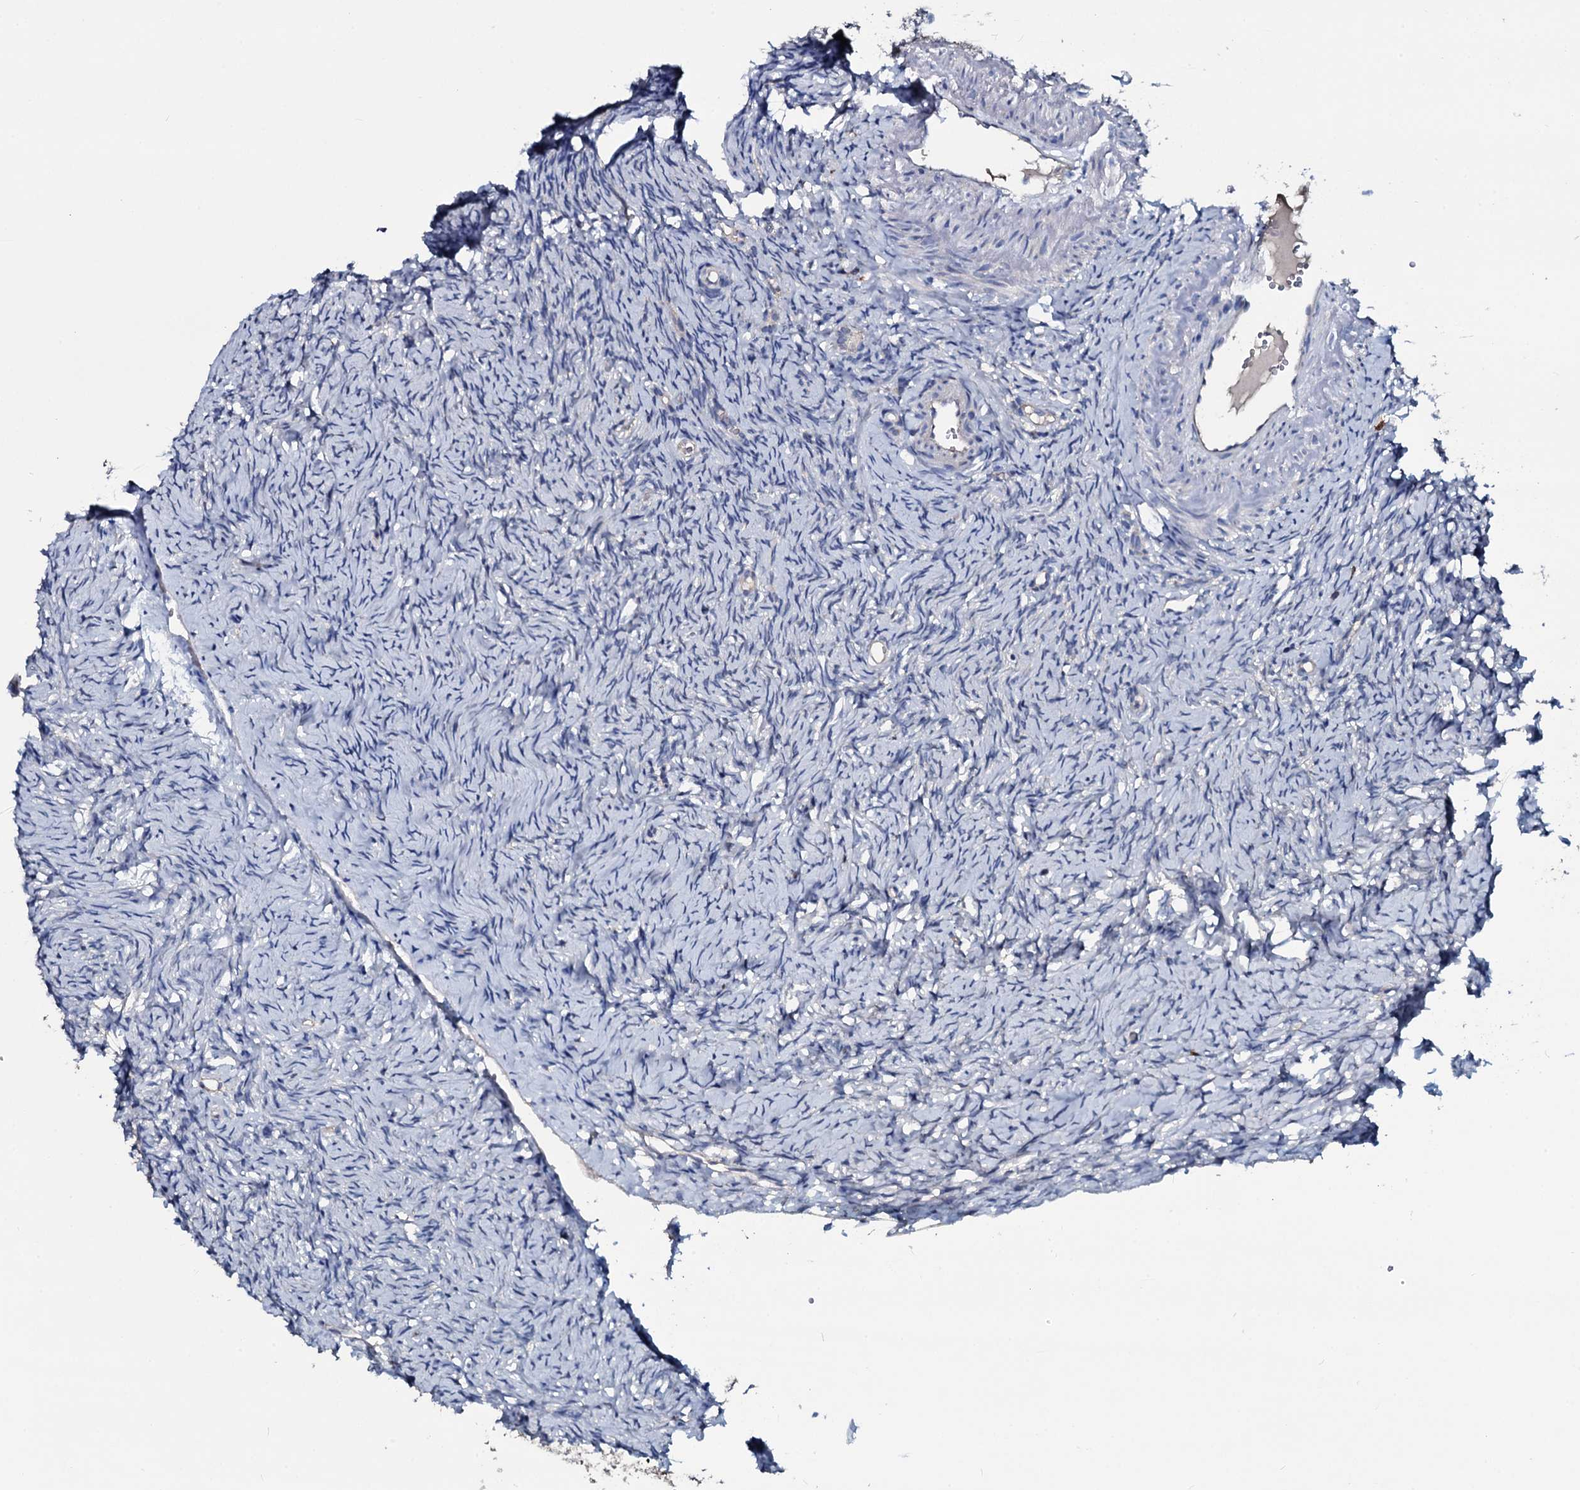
{"staining": {"intensity": "negative", "quantity": "none", "location": "none"}, "tissue": "ovary", "cell_type": "Ovarian stroma cells", "image_type": "normal", "snomed": [{"axis": "morphology", "description": "Normal tissue, NOS"}, {"axis": "topography", "description": "Ovary"}], "caption": "Ovarian stroma cells show no significant positivity in normal ovary. (Brightfield microscopy of DAB (3,3'-diaminobenzidine) immunohistochemistry at high magnification).", "gene": "IL12B", "patient": {"sex": "female", "age": 51}}